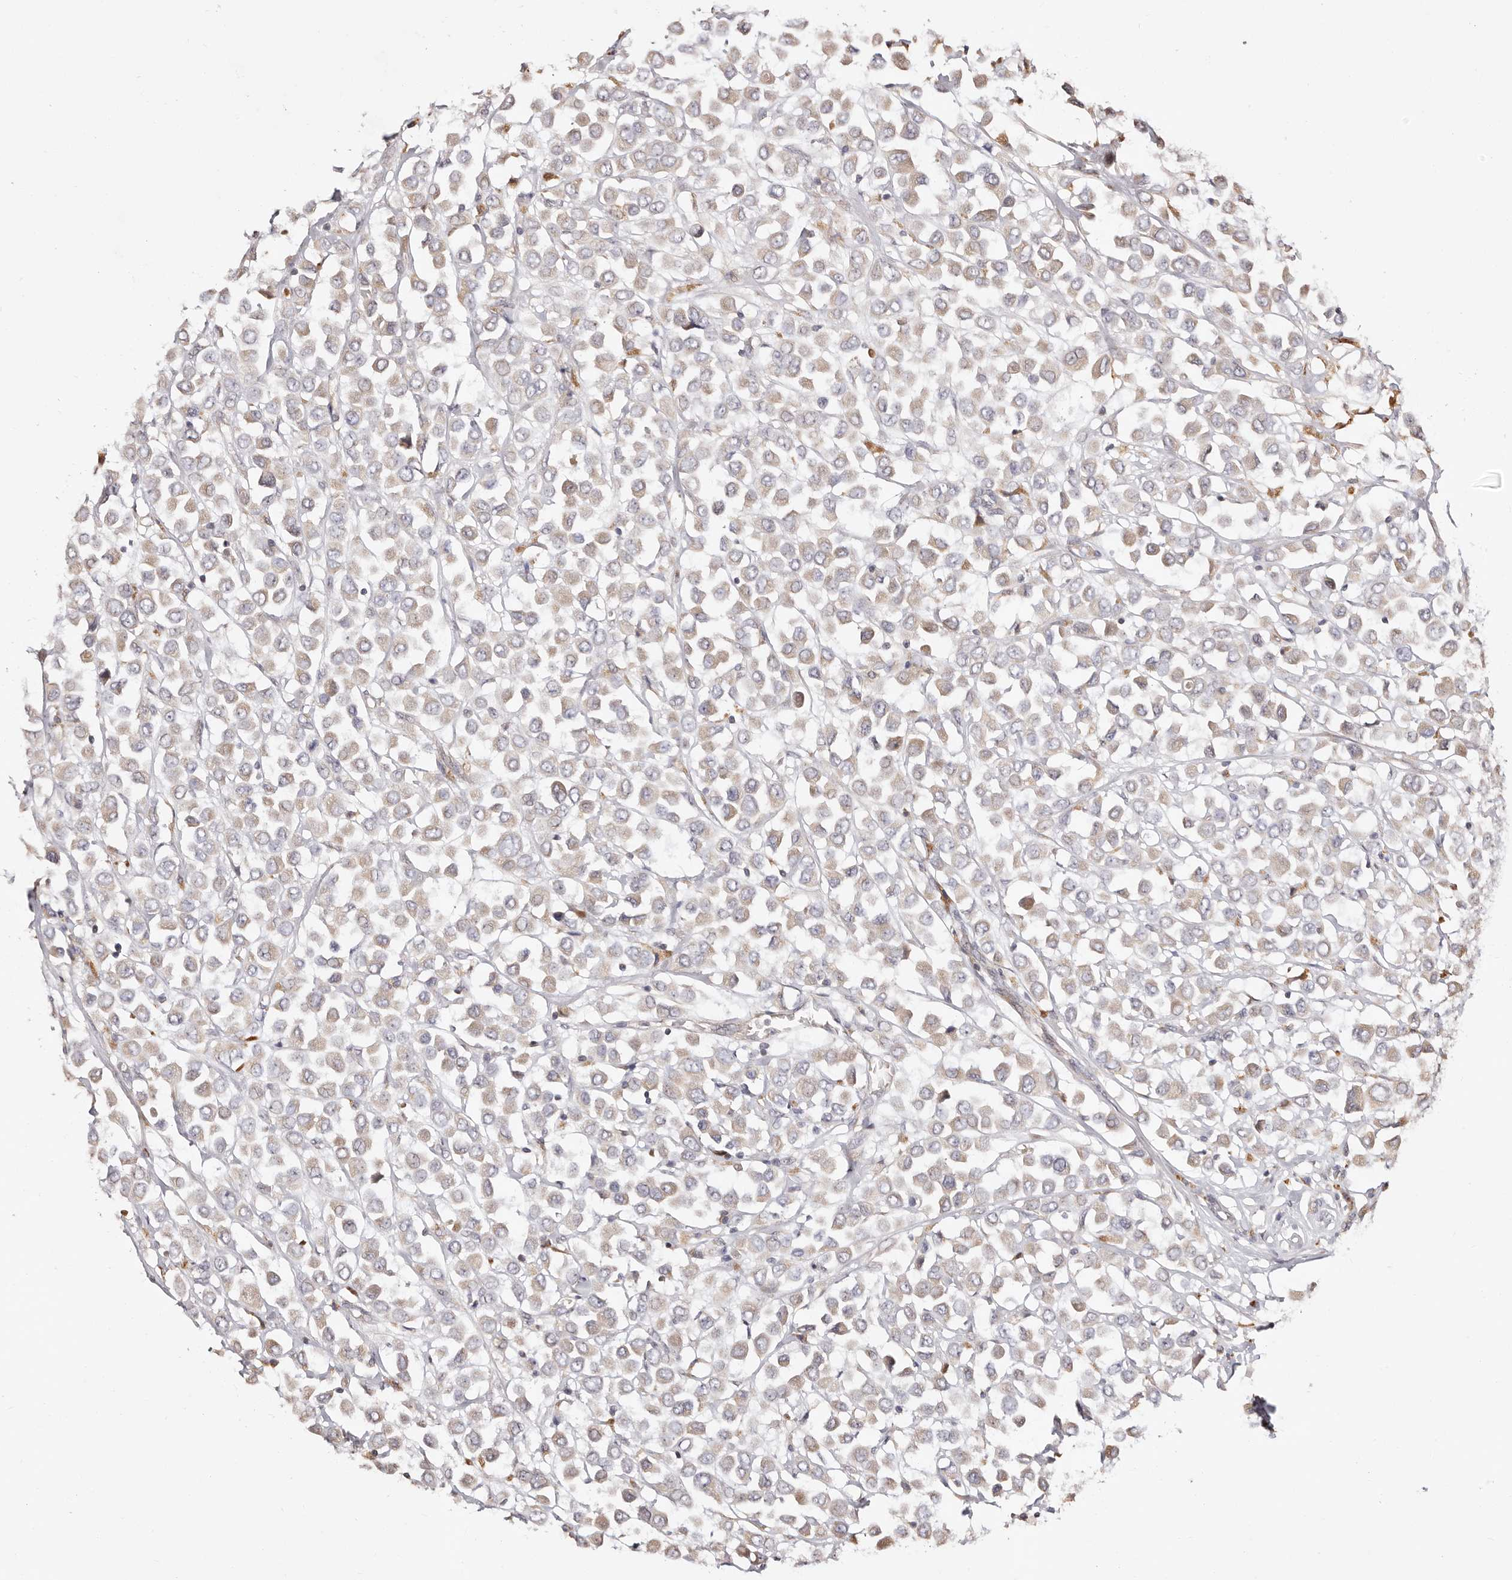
{"staining": {"intensity": "weak", "quantity": "25%-75%", "location": "cytoplasmic/membranous"}, "tissue": "breast cancer", "cell_type": "Tumor cells", "image_type": "cancer", "snomed": [{"axis": "morphology", "description": "Duct carcinoma"}, {"axis": "topography", "description": "Breast"}], "caption": "Protein analysis of breast infiltrating ductal carcinoma tissue demonstrates weak cytoplasmic/membranous expression in about 25%-75% of tumor cells. The staining was performed using DAB, with brown indicating positive protein expression. Nuclei are stained blue with hematoxylin.", "gene": "MAPK1", "patient": {"sex": "female", "age": 61}}